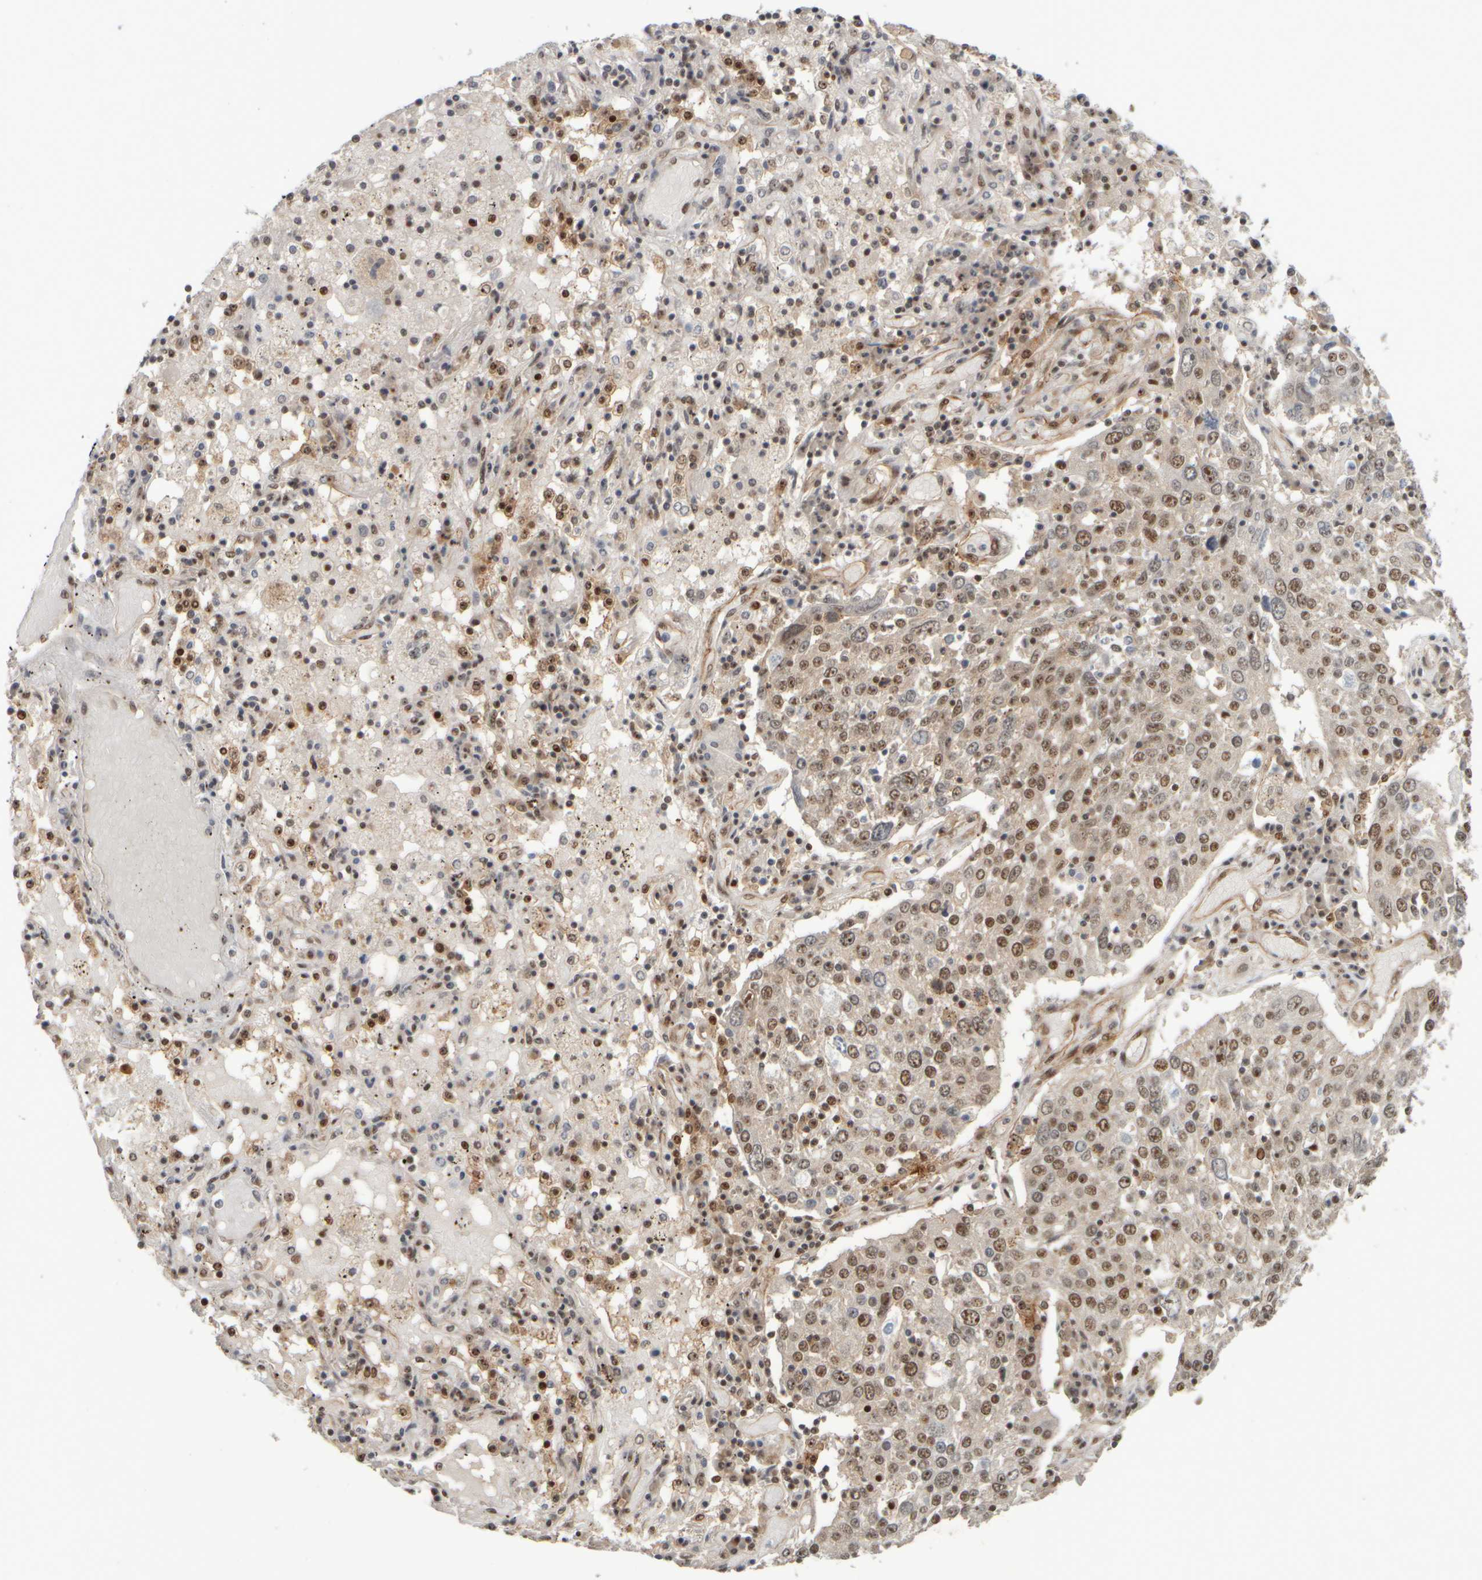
{"staining": {"intensity": "moderate", "quantity": ">75%", "location": "nuclear"}, "tissue": "lung cancer", "cell_type": "Tumor cells", "image_type": "cancer", "snomed": [{"axis": "morphology", "description": "Squamous cell carcinoma, NOS"}, {"axis": "topography", "description": "Lung"}], "caption": "Lung cancer tissue shows moderate nuclear staining in approximately >75% of tumor cells", "gene": "SYNRG", "patient": {"sex": "male", "age": 65}}